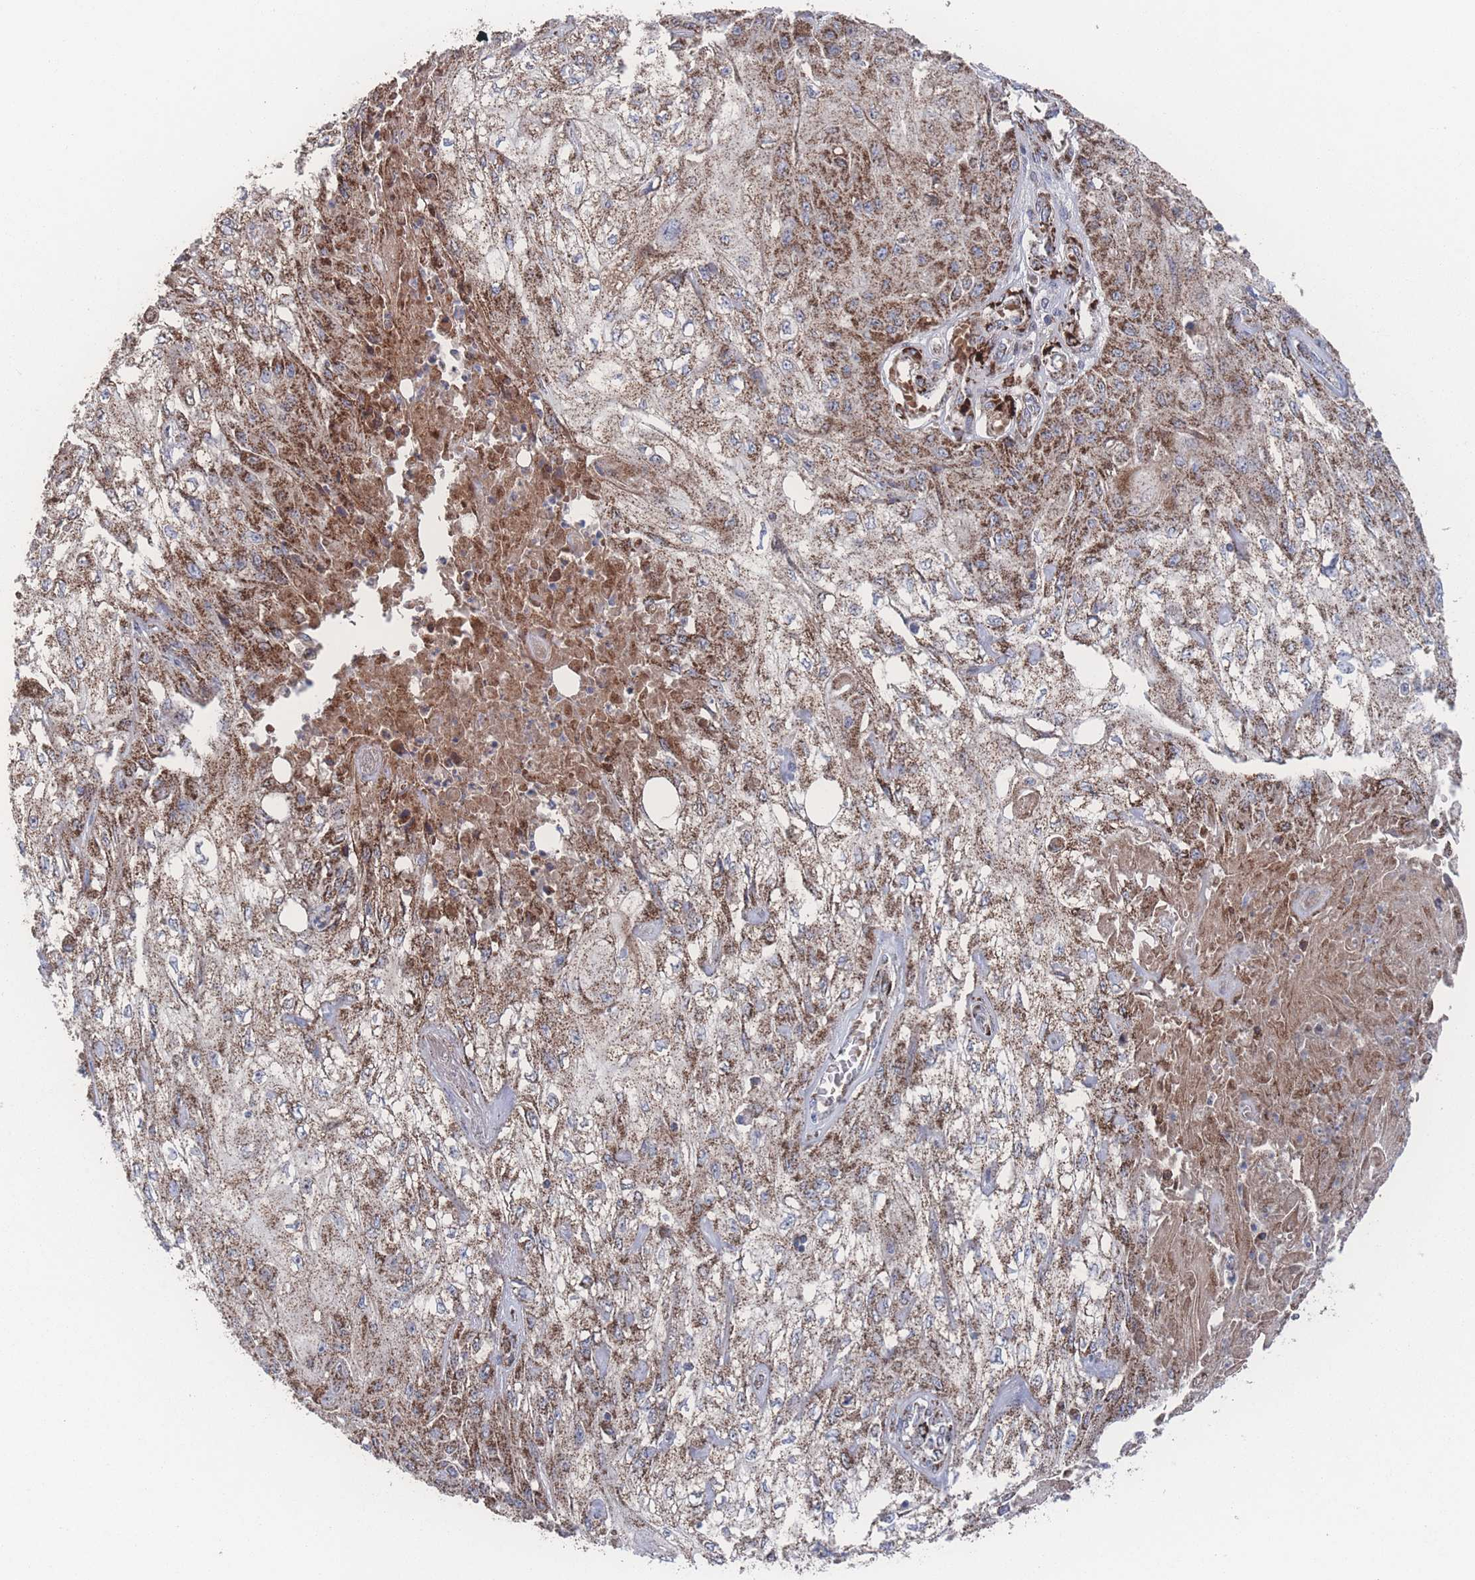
{"staining": {"intensity": "strong", "quantity": ">75%", "location": "cytoplasmic/membranous"}, "tissue": "skin cancer", "cell_type": "Tumor cells", "image_type": "cancer", "snomed": [{"axis": "morphology", "description": "Squamous cell carcinoma, NOS"}, {"axis": "morphology", "description": "Squamous cell carcinoma, metastatic, NOS"}, {"axis": "topography", "description": "Skin"}, {"axis": "topography", "description": "Lymph node"}], "caption": "Metastatic squamous cell carcinoma (skin) stained with DAB immunohistochemistry (IHC) reveals high levels of strong cytoplasmic/membranous staining in approximately >75% of tumor cells. The staining was performed using DAB to visualize the protein expression in brown, while the nuclei were stained in blue with hematoxylin (Magnification: 20x).", "gene": "PEX14", "patient": {"sex": "male", "age": 75}}